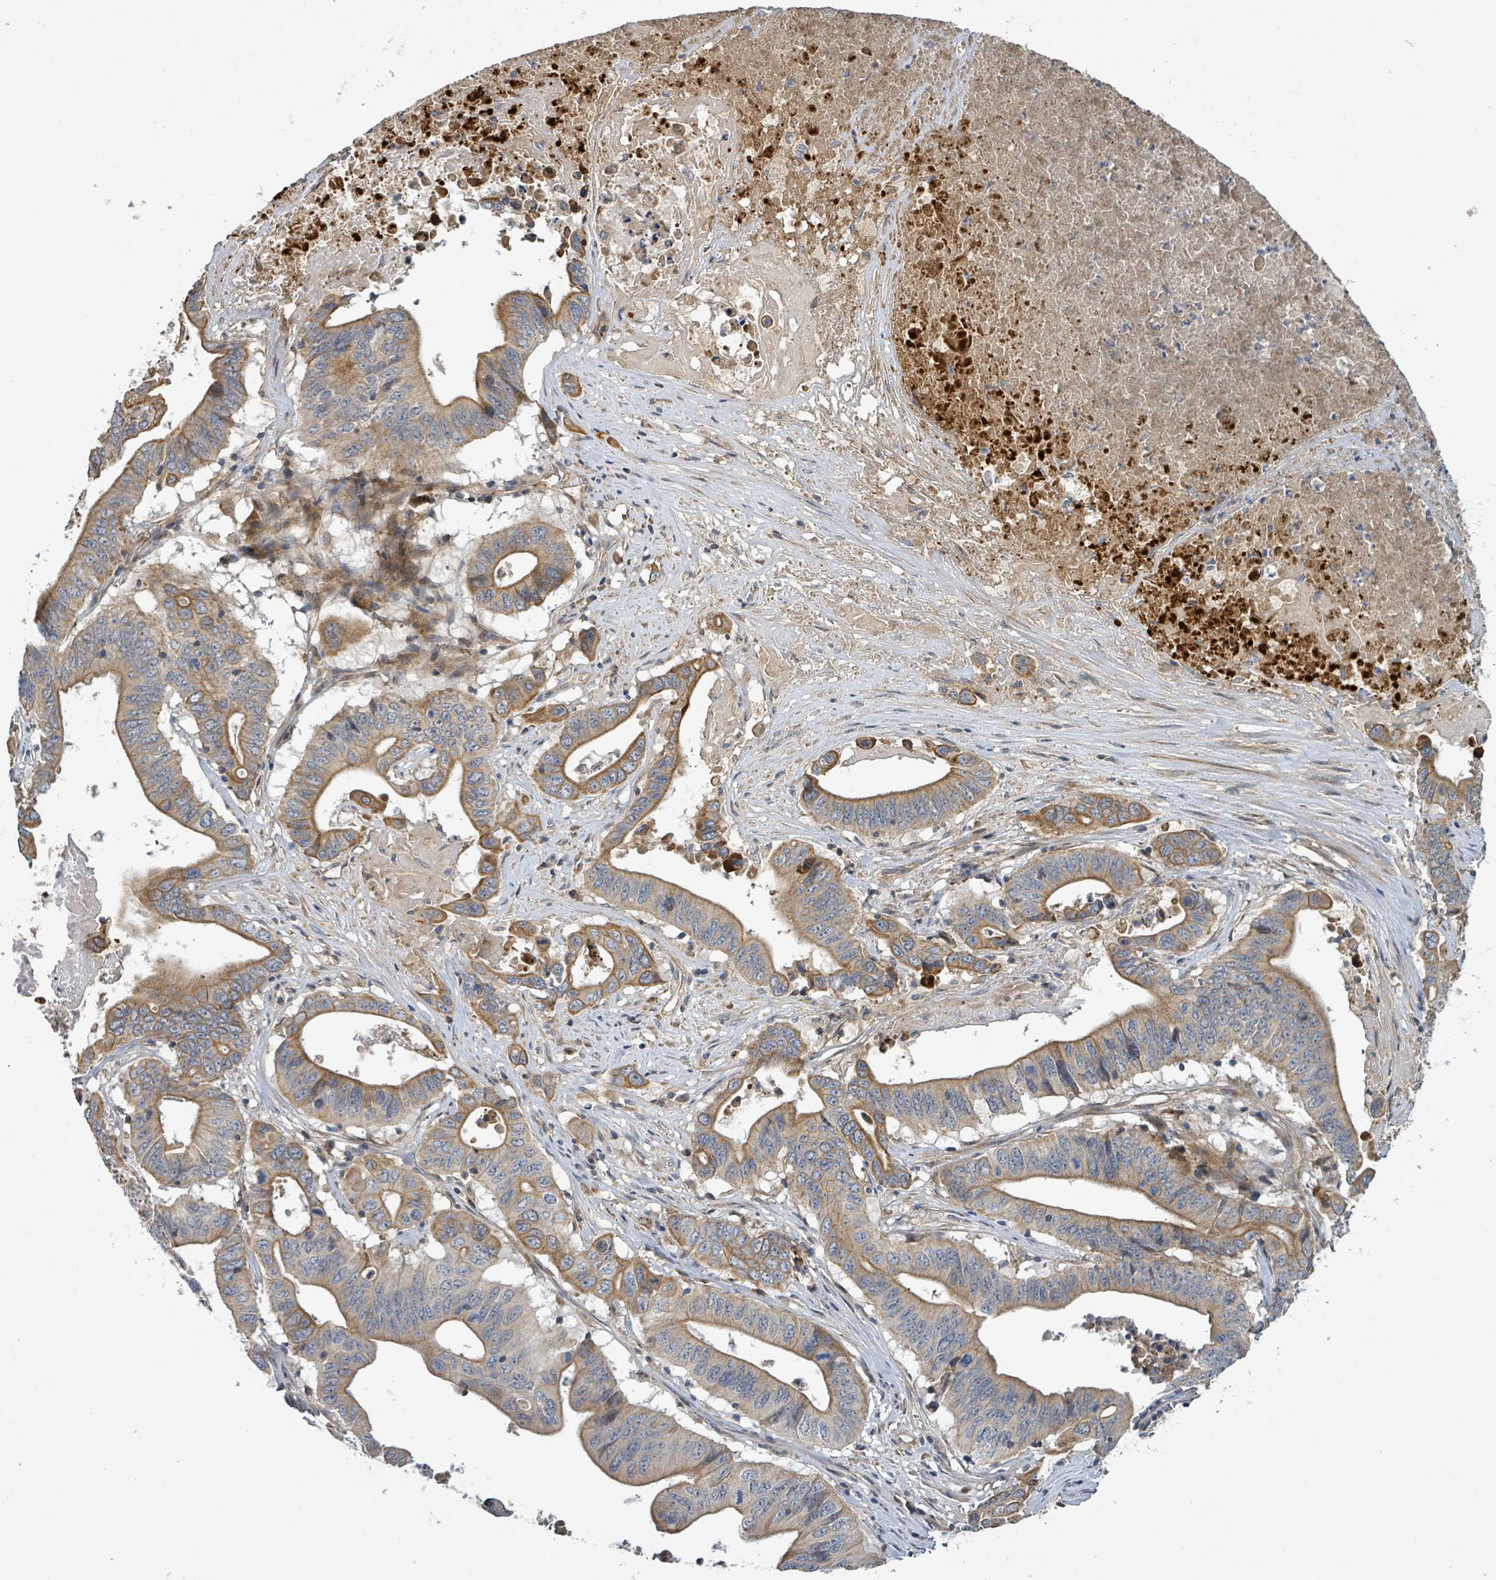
{"staining": {"intensity": "moderate", "quantity": "25%-75%", "location": "cytoplasmic/membranous"}, "tissue": "lung cancer", "cell_type": "Tumor cells", "image_type": "cancer", "snomed": [{"axis": "morphology", "description": "Adenocarcinoma, NOS"}, {"axis": "topography", "description": "Lung"}], "caption": "Tumor cells demonstrate medium levels of moderate cytoplasmic/membranous positivity in approximately 25%-75% of cells in human lung cancer.", "gene": "STARD4", "patient": {"sex": "female", "age": 60}}